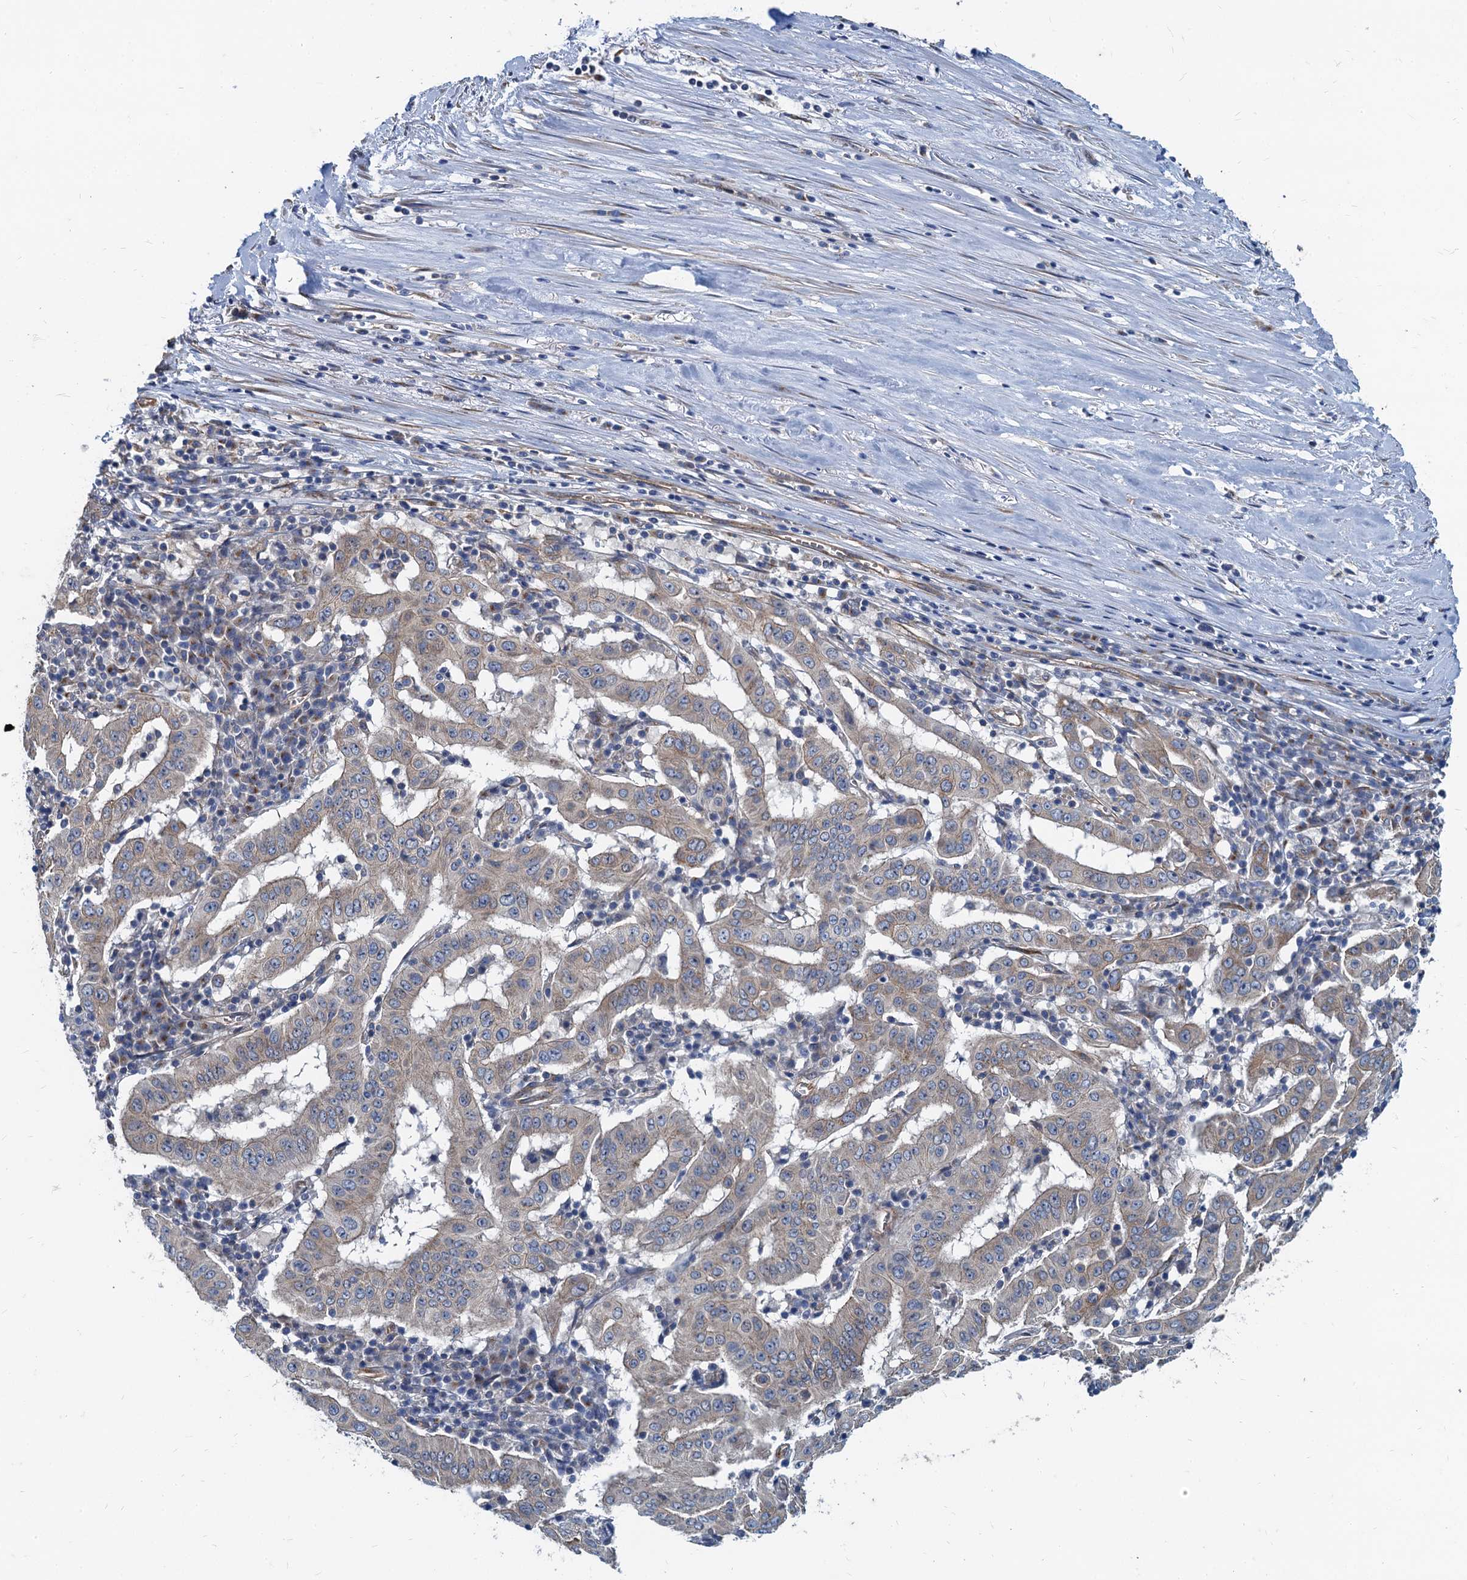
{"staining": {"intensity": "negative", "quantity": "none", "location": "none"}, "tissue": "pancreatic cancer", "cell_type": "Tumor cells", "image_type": "cancer", "snomed": [{"axis": "morphology", "description": "Adenocarcinoma, NOS"}, {"axis": "topography", "description": "Pancreas"}], "caption": "Pancreatic cancer stained for a protein using immunohistochemistry (IHC) demonstrates no staining tumor cells.", "gene": "NGRN", "patient": {"sex": "male", "age": 63}}